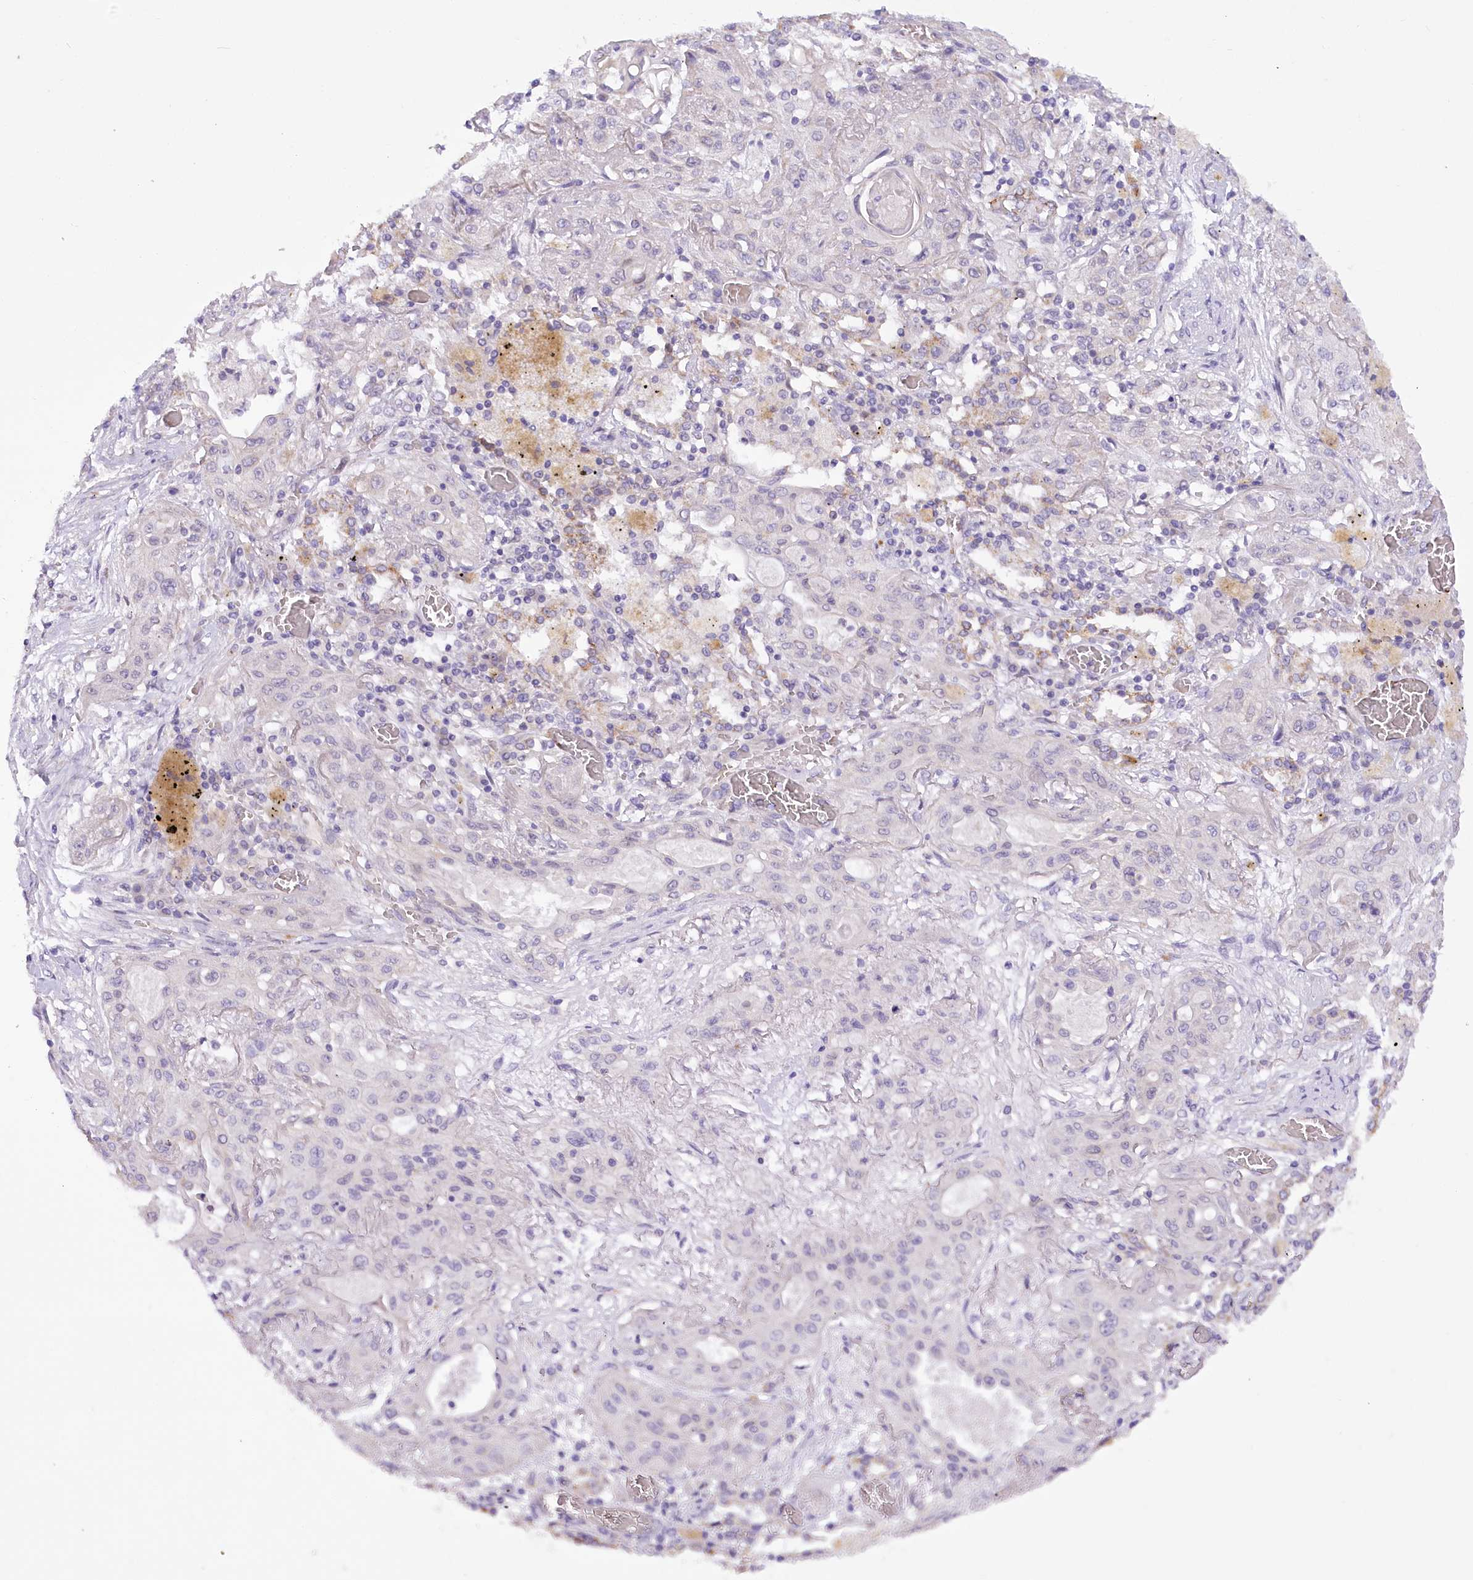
{"staining": {"intensity": "negative", "quantity": "none", "location": "none"}, "tissue": "lung cancer", "cell_type": "Tumor cells", "image_type": "cancer", "snomed": [{"axis": "morphology", "description": "Squamous cell carcinoma, NOS"}, {"axis": "topography", "description": "Lung"}], "caption": "This is an immunohistochemistry (IHC) image of human lung cancer. There is no positivity in tumor cells.", "gene": "DCUN1D1", "patient": {"sex": "female", "age": 47}}